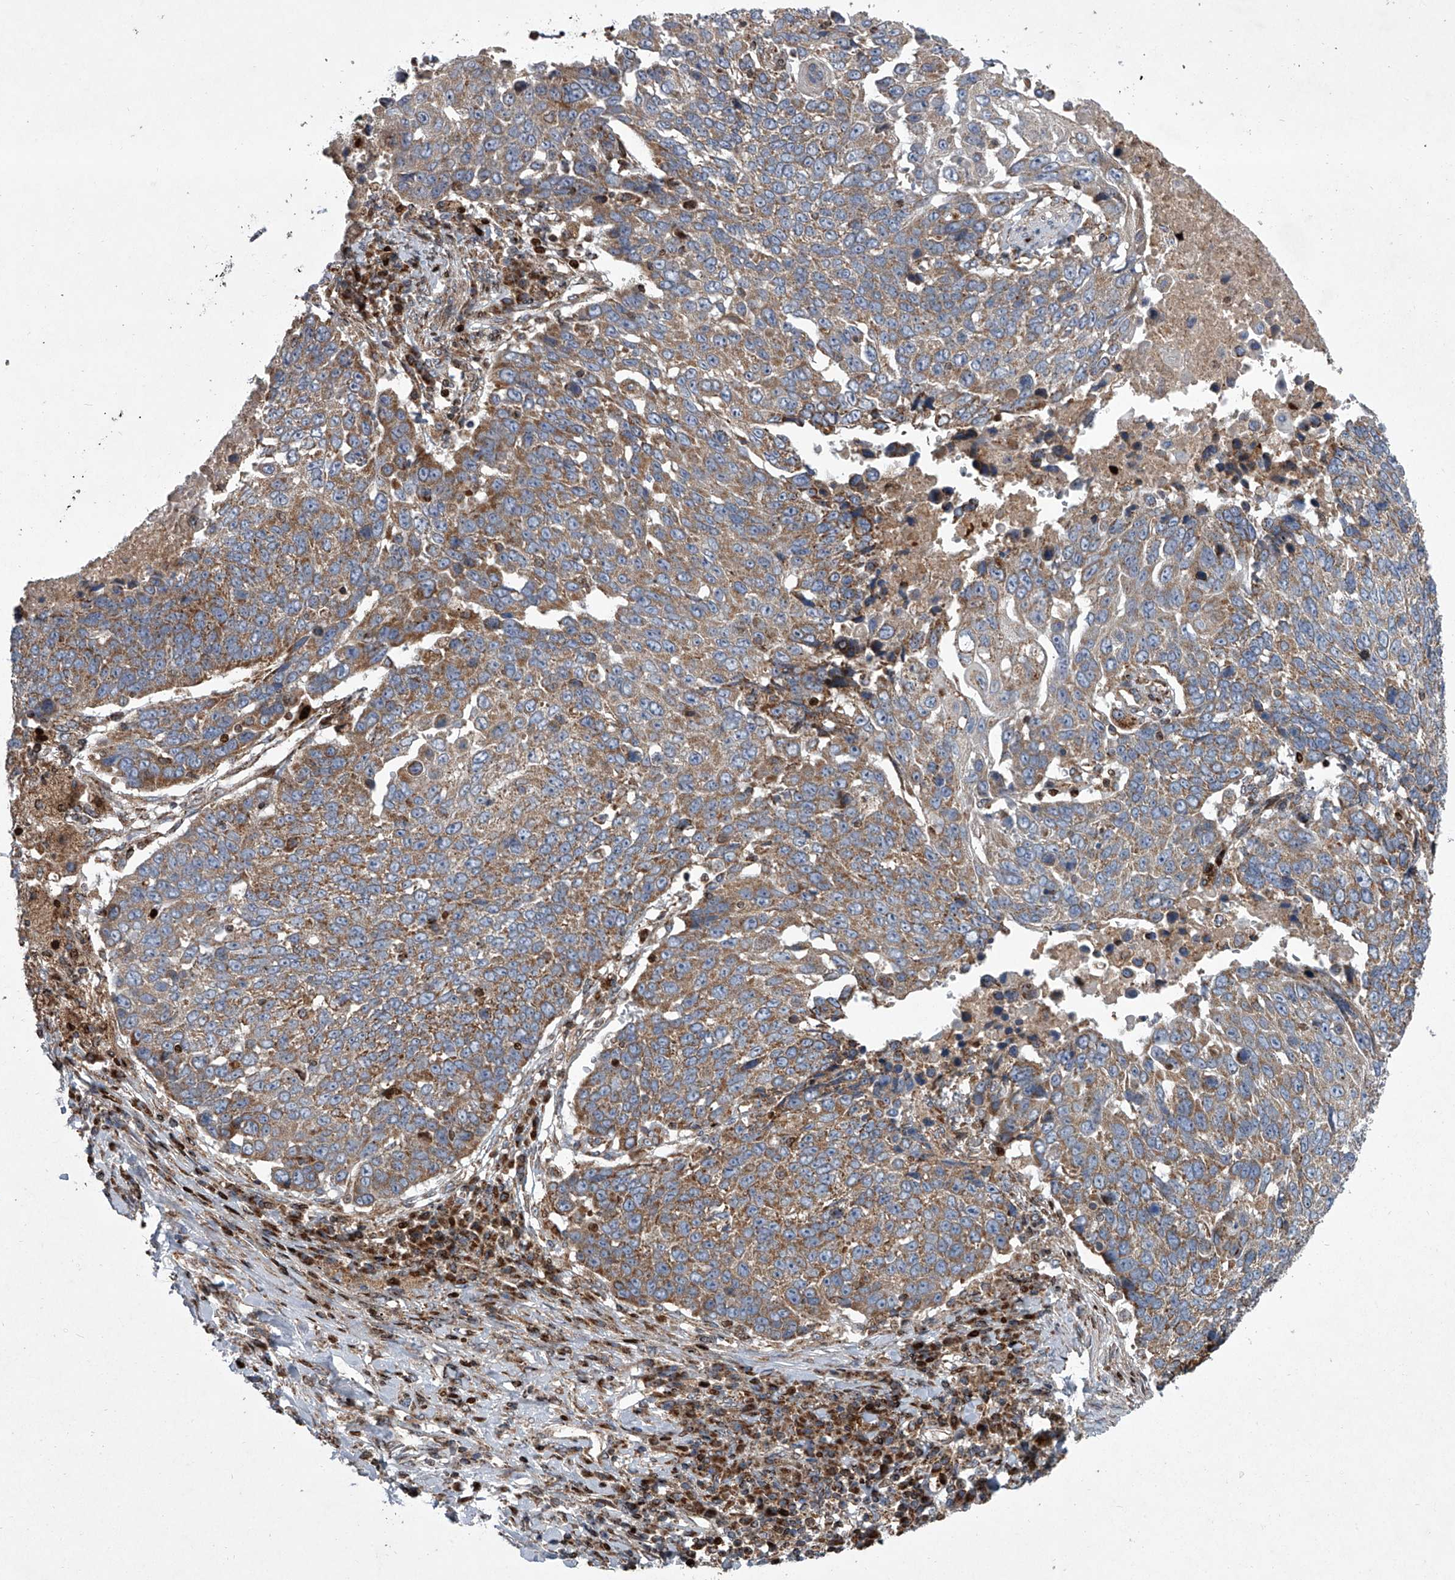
{"staining": {"intensity": "moderate", "quantity": ">75%", "location": "cytoplasmic/membranous"}, "tissue": "lung cancer", "cell_type": "Tumor cells", "image_type": "cancer", "snomed": [{"axis": "morphology", "description": "Squamous cell carcinoma, NOS"}, {"axis": "topography", "description": "Lung"}], "caption": "A medium amount of moderate cytoplasmic/membranous positivity is present in approximately >75% of tumor cells in lung squamous cell carcinoma tissue.", "gene": "STRADA", "patient": {"sex": "male", "age": 66}}